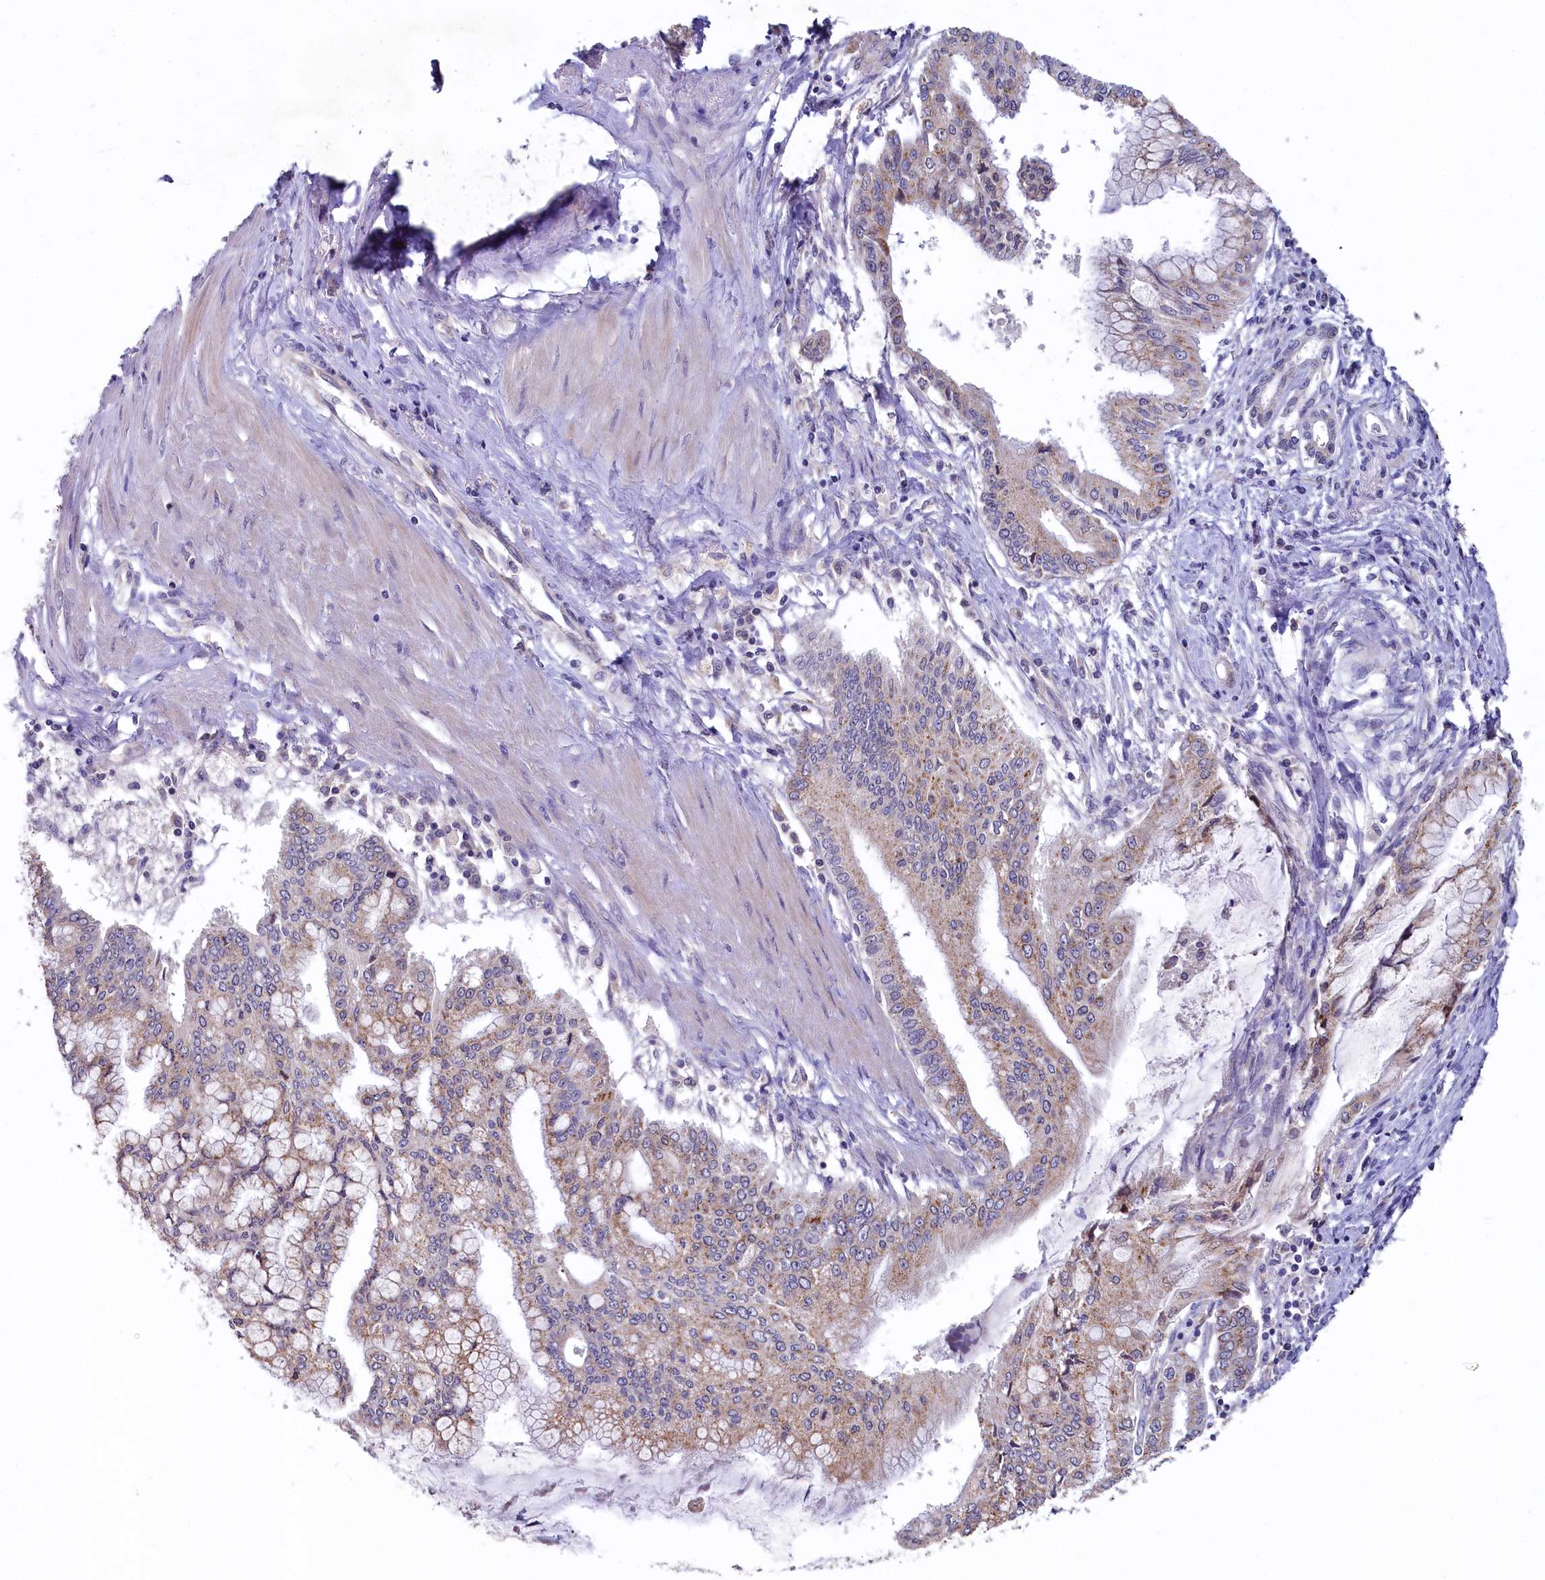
{"staining": {"intensity": "weak", "quantity": ">75%", "location": "cytoplasmic/membranous"}, "tissue": "pancreatic cancer", "cell_type": "Tumor cells", "image_type": "cancer", "snomed": [{"axis": "morphology", "description": "Adenocarcinoma, NOS"}, {"axis": "topography", "description": "Pancreas"}], "caption": "Weak cytoplasmic/membranous staining for a protein is appreciated in approximately >75% of tumor cells of pancreatic adenocarcinoma using immunohistochemistry (IHC).", "gene": "SPINK9", "patient": {"sex": "male", "age": 46}}